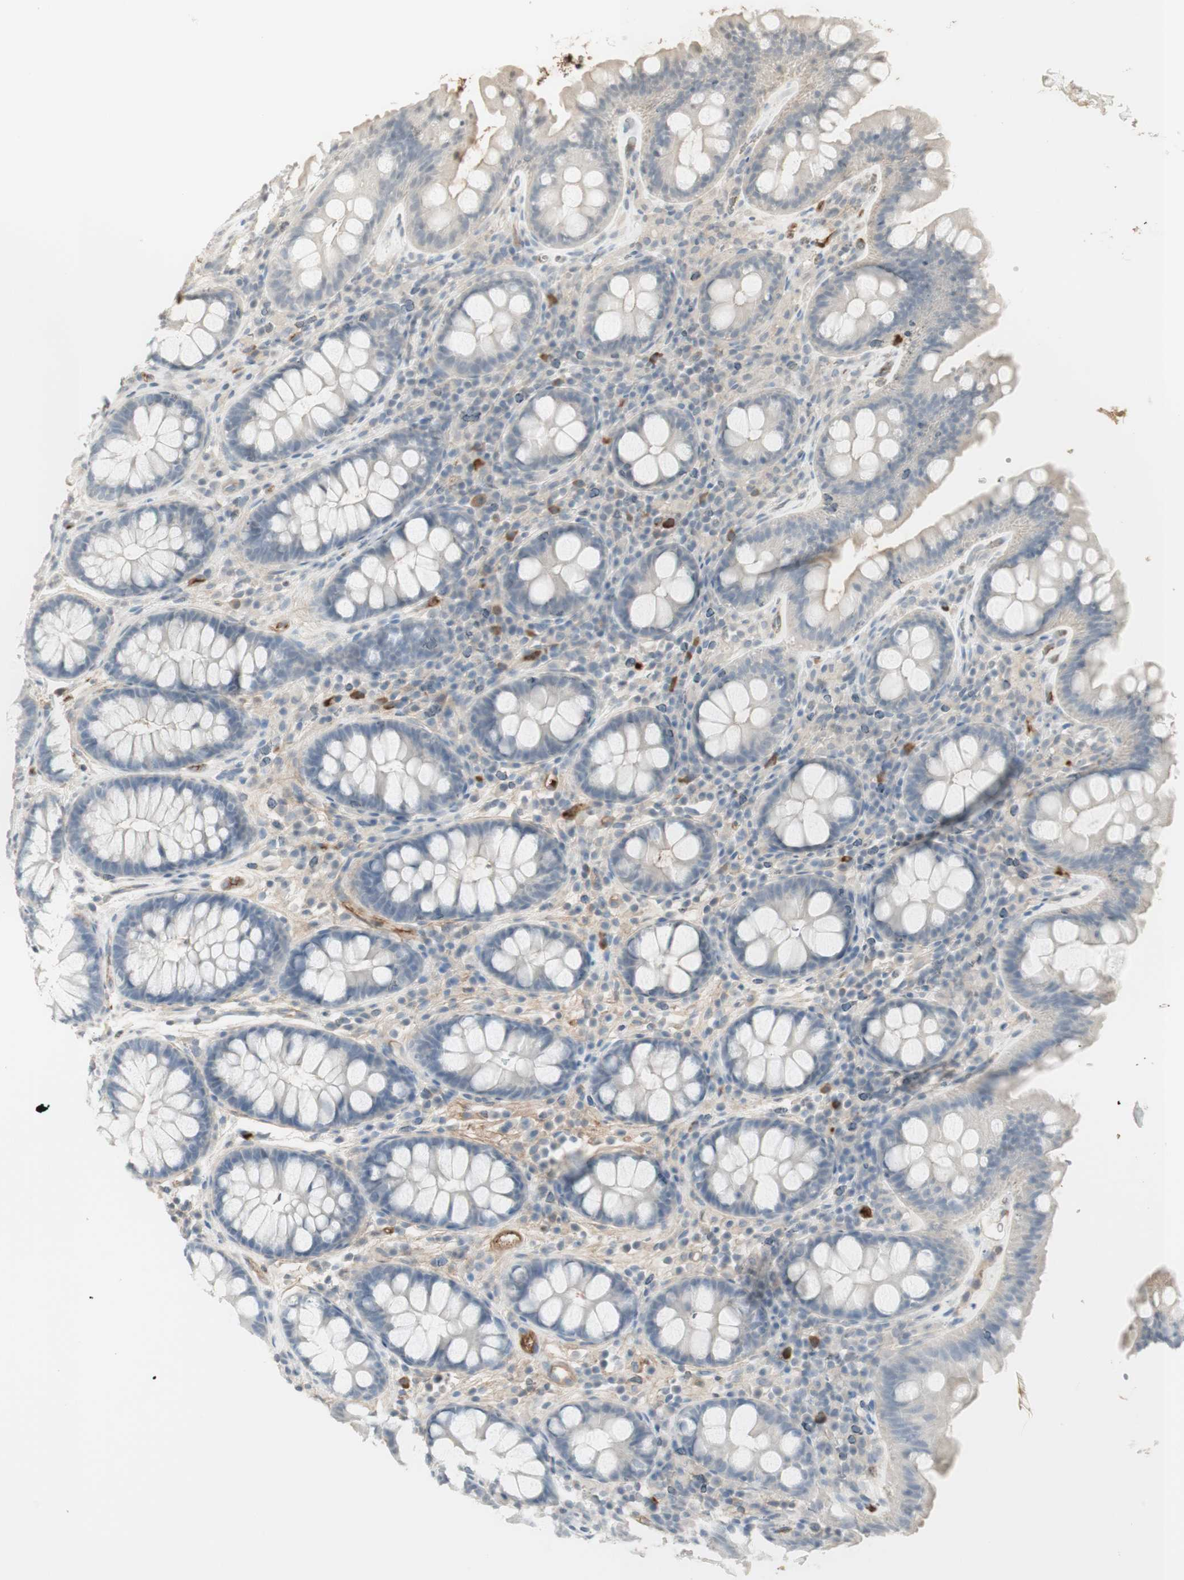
{"staining": {"intensity": "moderate", "quantity": ">75%", "location": "cytoplasmic/membranous"}, "tissue": "colon", "cell_type": "Endothelial cells", "image_type": "normal", "snomed": [{"axis": "morphology", "description": "Normal tissue, NOS"}, {"axis": "topography", "description": "Colon"}], "caption": "Moderate cytoplasmic/membranous staining is present in approximately >75% of endothelial cells in benign colon.", "gene": "NID1", "patient": {"sex": "female", "age": 80}}